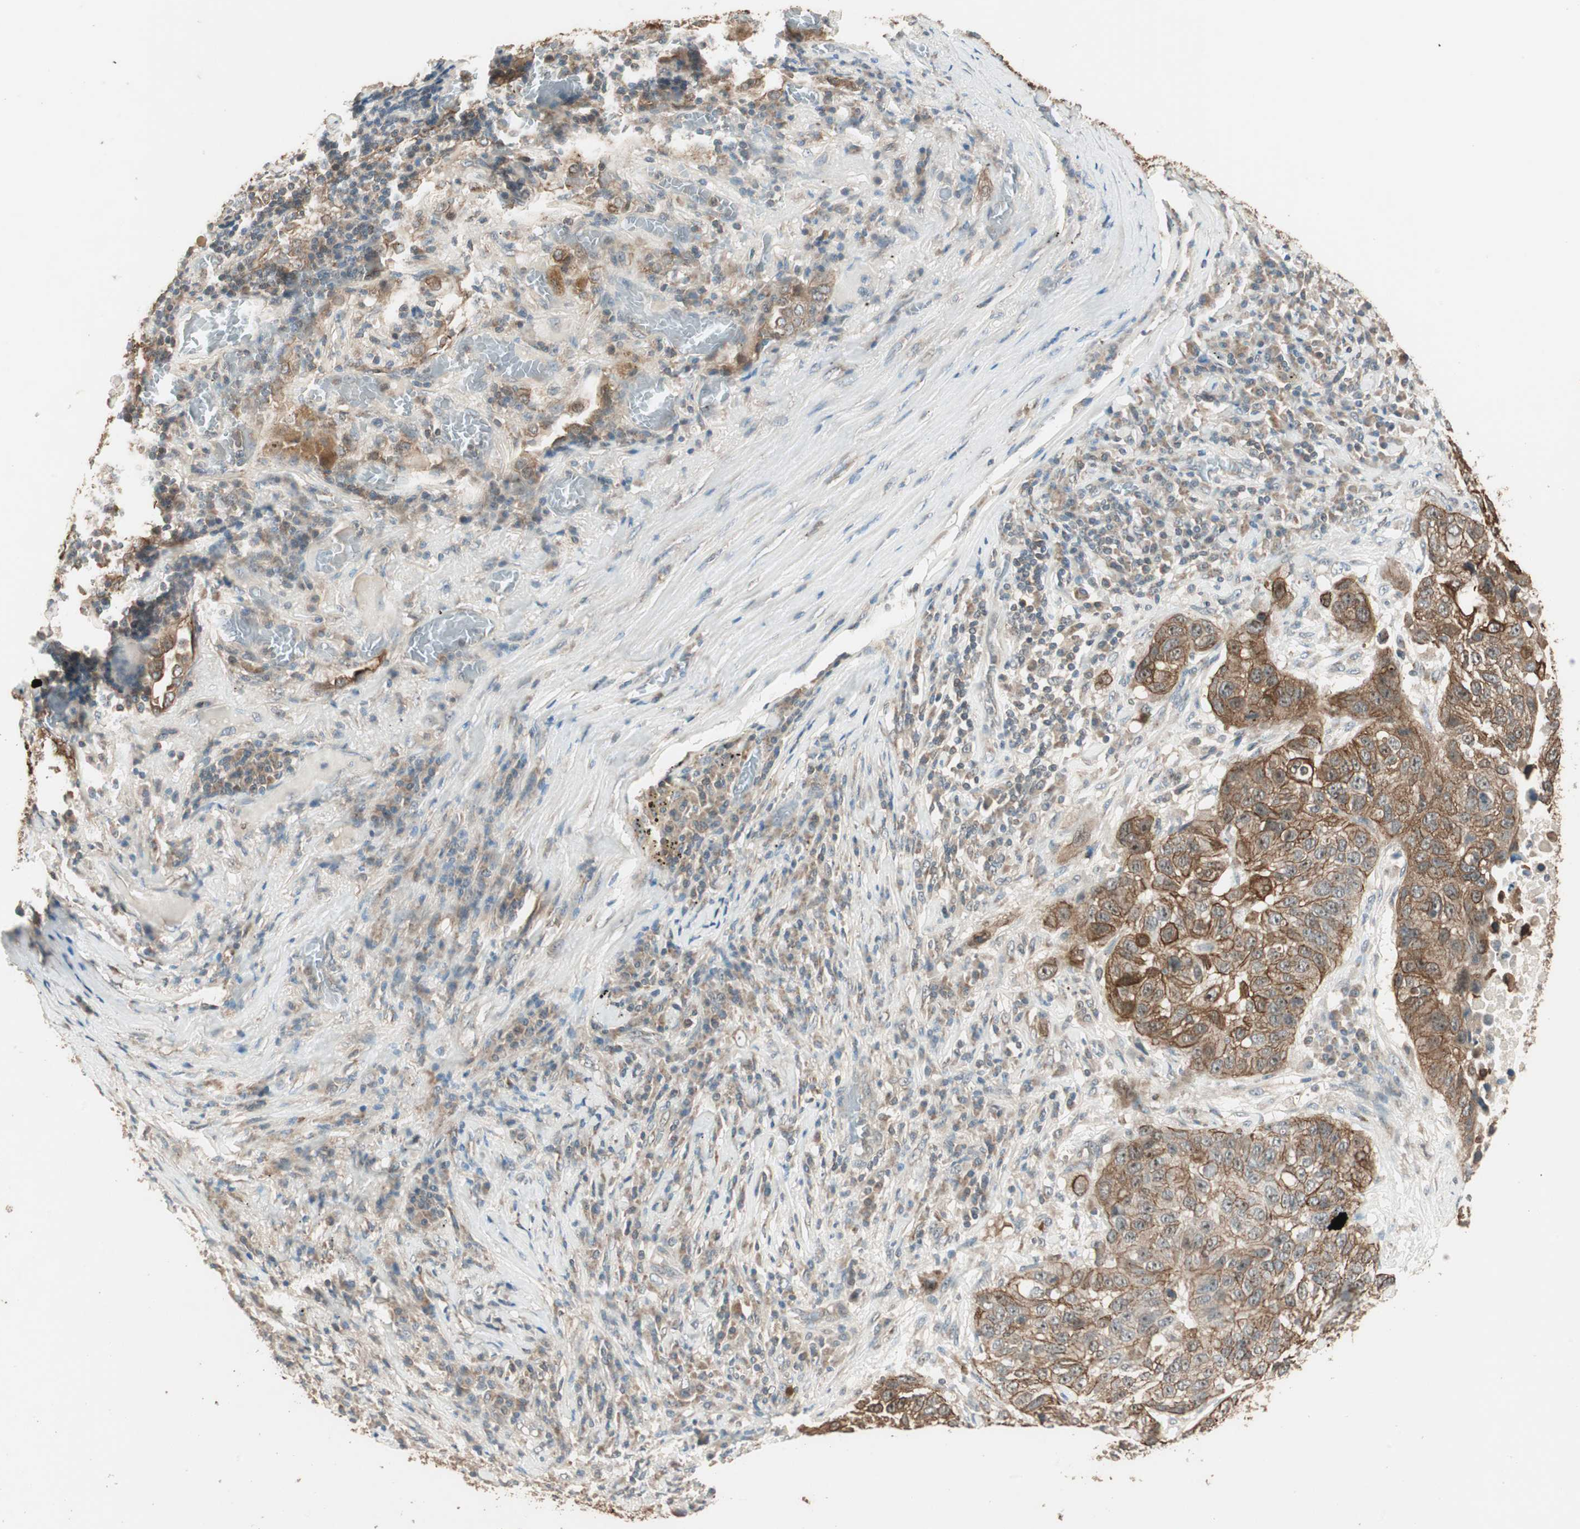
{"staining": {"intensity": "moderate", "quantity": ">75%", "location": "cytoplasmic/membranous"}, "tissue": "lung cancer", "cell_type": "Tumor cells", "image_type": "cancer", "snomed": [{"axis": "morphology", "description": "Squamous cell carcinoma, NOS"}, {"axis": "topography", "description": "Lung"}], "caption": "Immunohistochemical staining of human lung cancer (squamous cell carcinoma) reveals medium levels of moderate cytoplasmic/membranous staining in approximately >75% of tumor cells.", "gene": "TRIM21", "patient": {"sex": "male", "age": 57}}